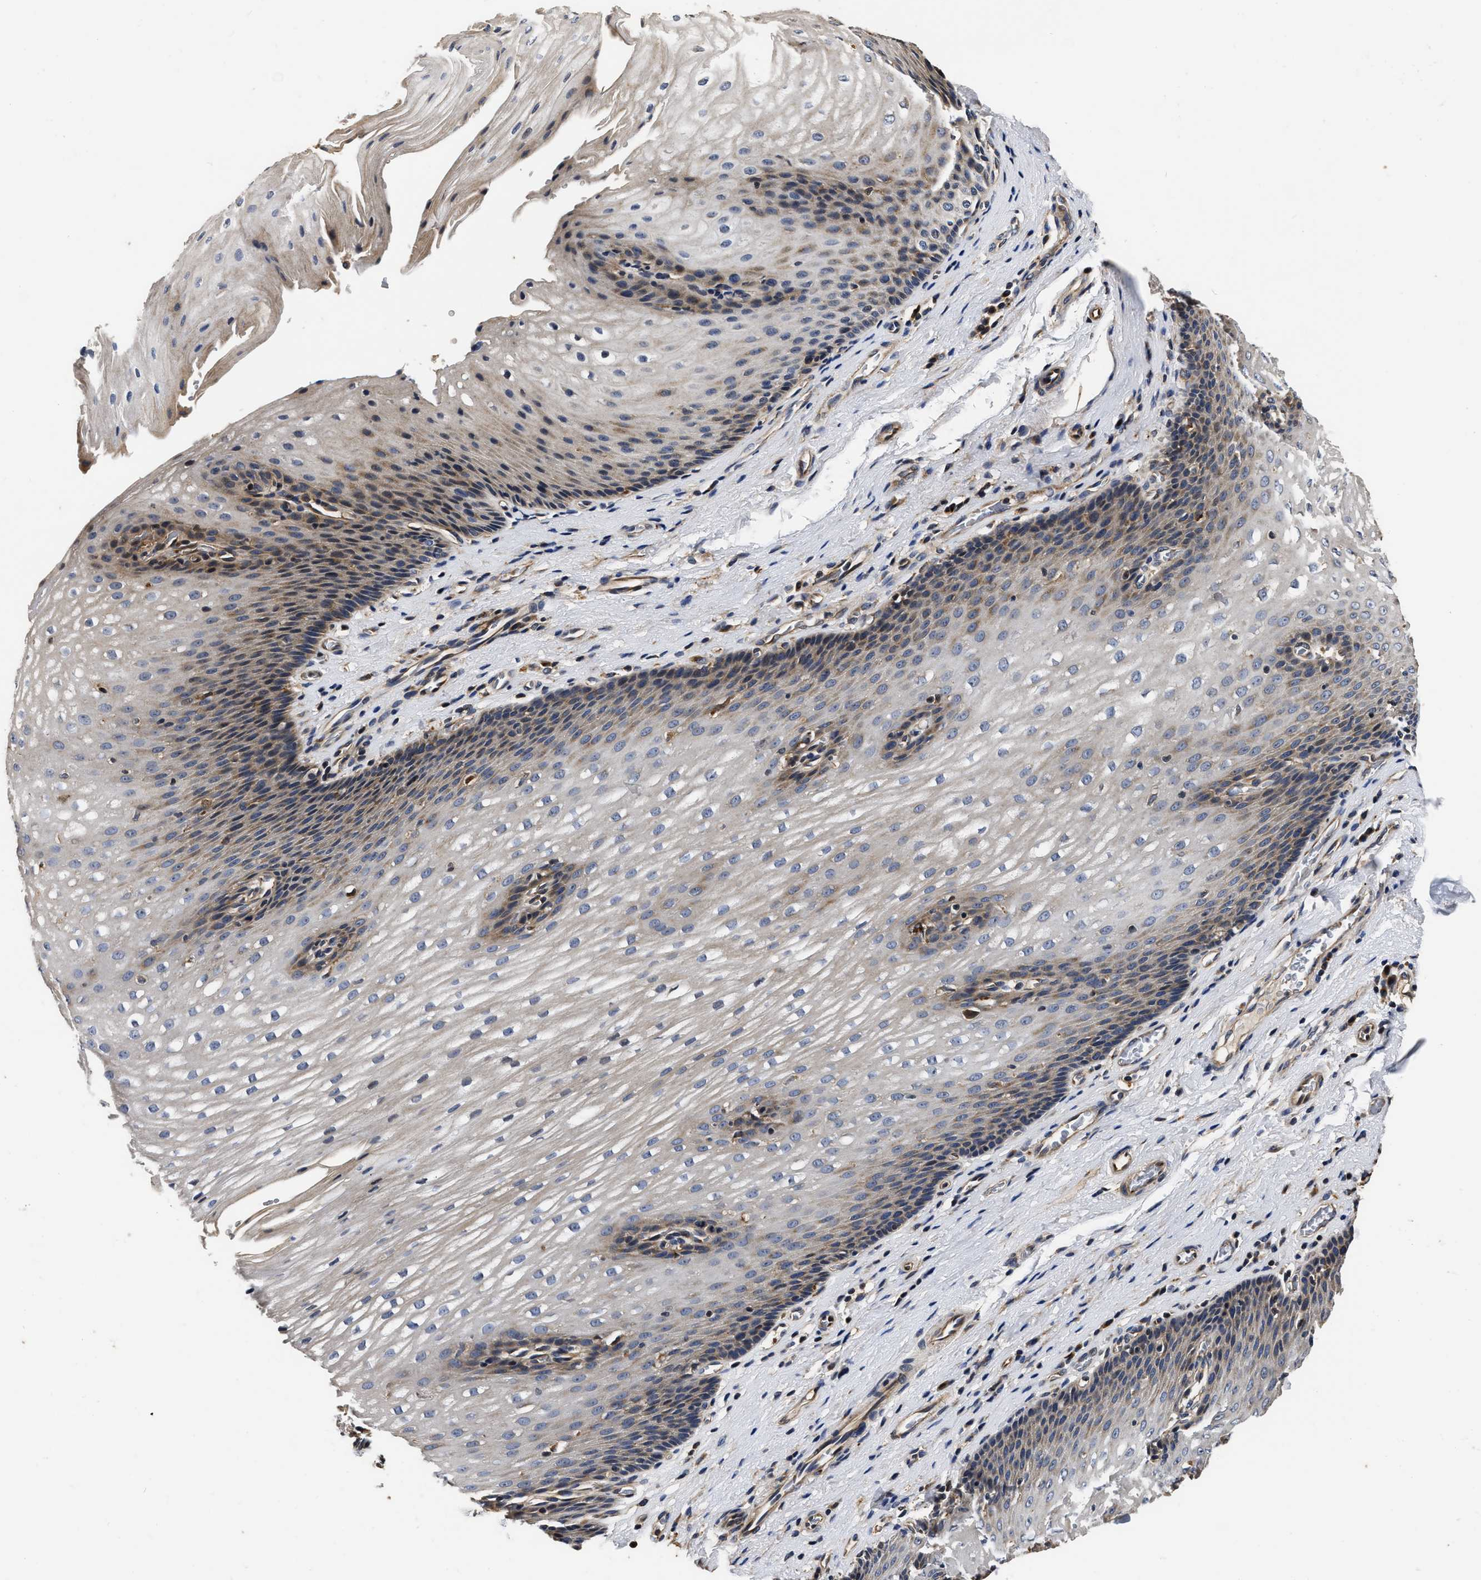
{"staining": {"intensity": "weak", "quantity": "25%-75%", "location": "cytoplasmic/membranous"}, "tissue": "esophagus", "cell_type": "Squamous epithelial cells", "image_type": "normal", "snomed": [{"axis": "morphology", "description": "Normal tissue, NOS"}, {"axis": "topography", "description": "Esophagus"}], "caption": "Squamous epithelial cells reveal low levels of weak cytoplasmic/membranous staining in about 25%-75% of cells in benign human esophagus.", "gene": "ABCG8", "patient": {"sex": "male", "age": 48}}